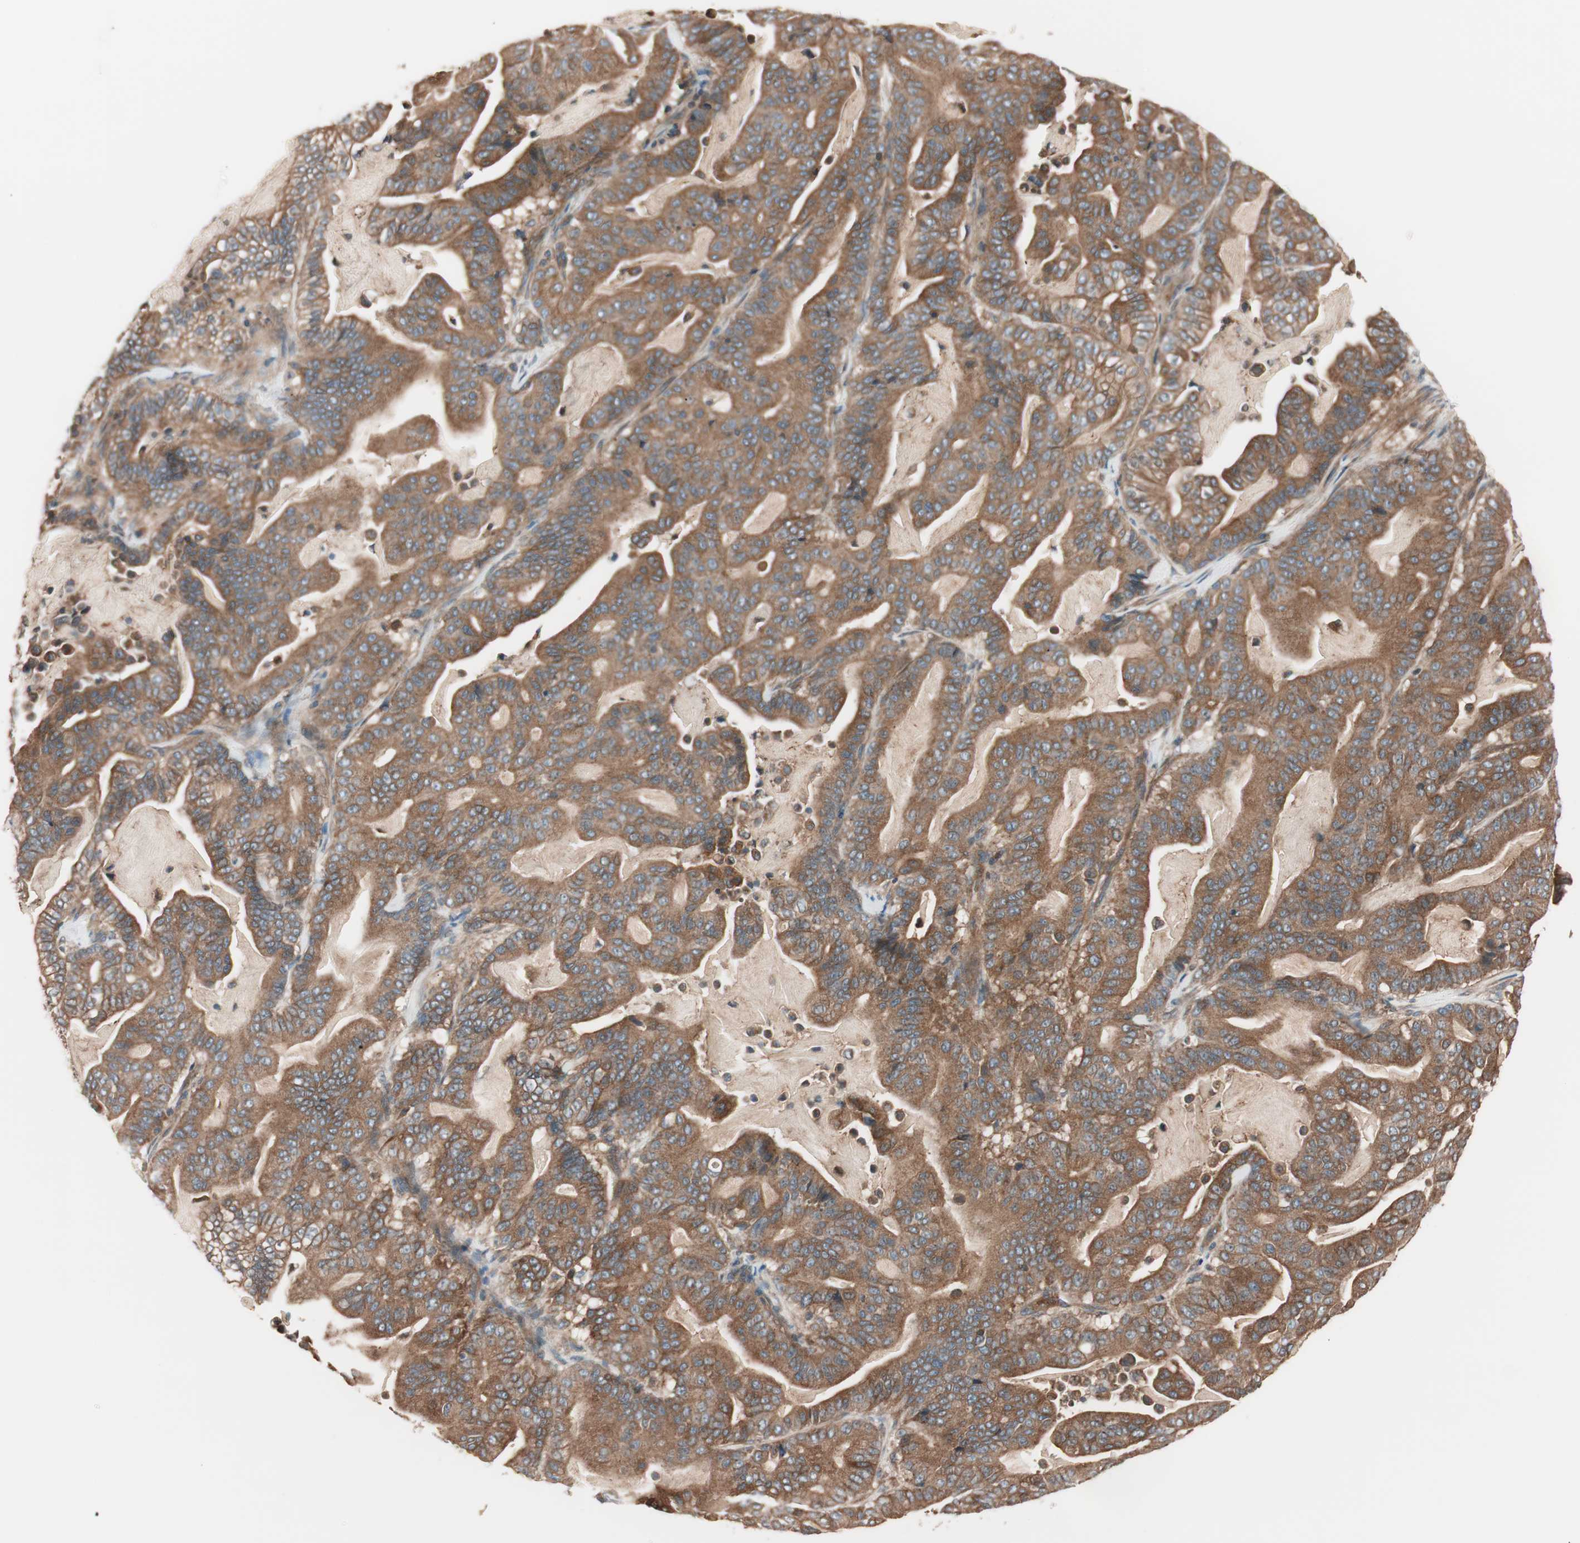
{"staining": {"intensity": "strong", "quantity": ">75%", "location": "cytoplasmic/membranous"}, "tissue": "pancreatic cancer", "cell_type": "Tumor cells", "image_type": "cancer", "snomed": [{"axis": "morphology", "description": "Adenocarcinoma, NOS"}, {"axis": "topography", "description": "Pancreas"}], "caption": "Pancreatic cancer tissue shows strong cytoplasmic/membranous positivity in approximately >75% of tumor cells, visualized by immunohistochemistry. The protein is stained brown, and the nuclei are stained in blue (DAB IHC with brightfield microscopy, high magnification).", "gene": "TSG101", "patient": {"sex": "male", "age": 63}}